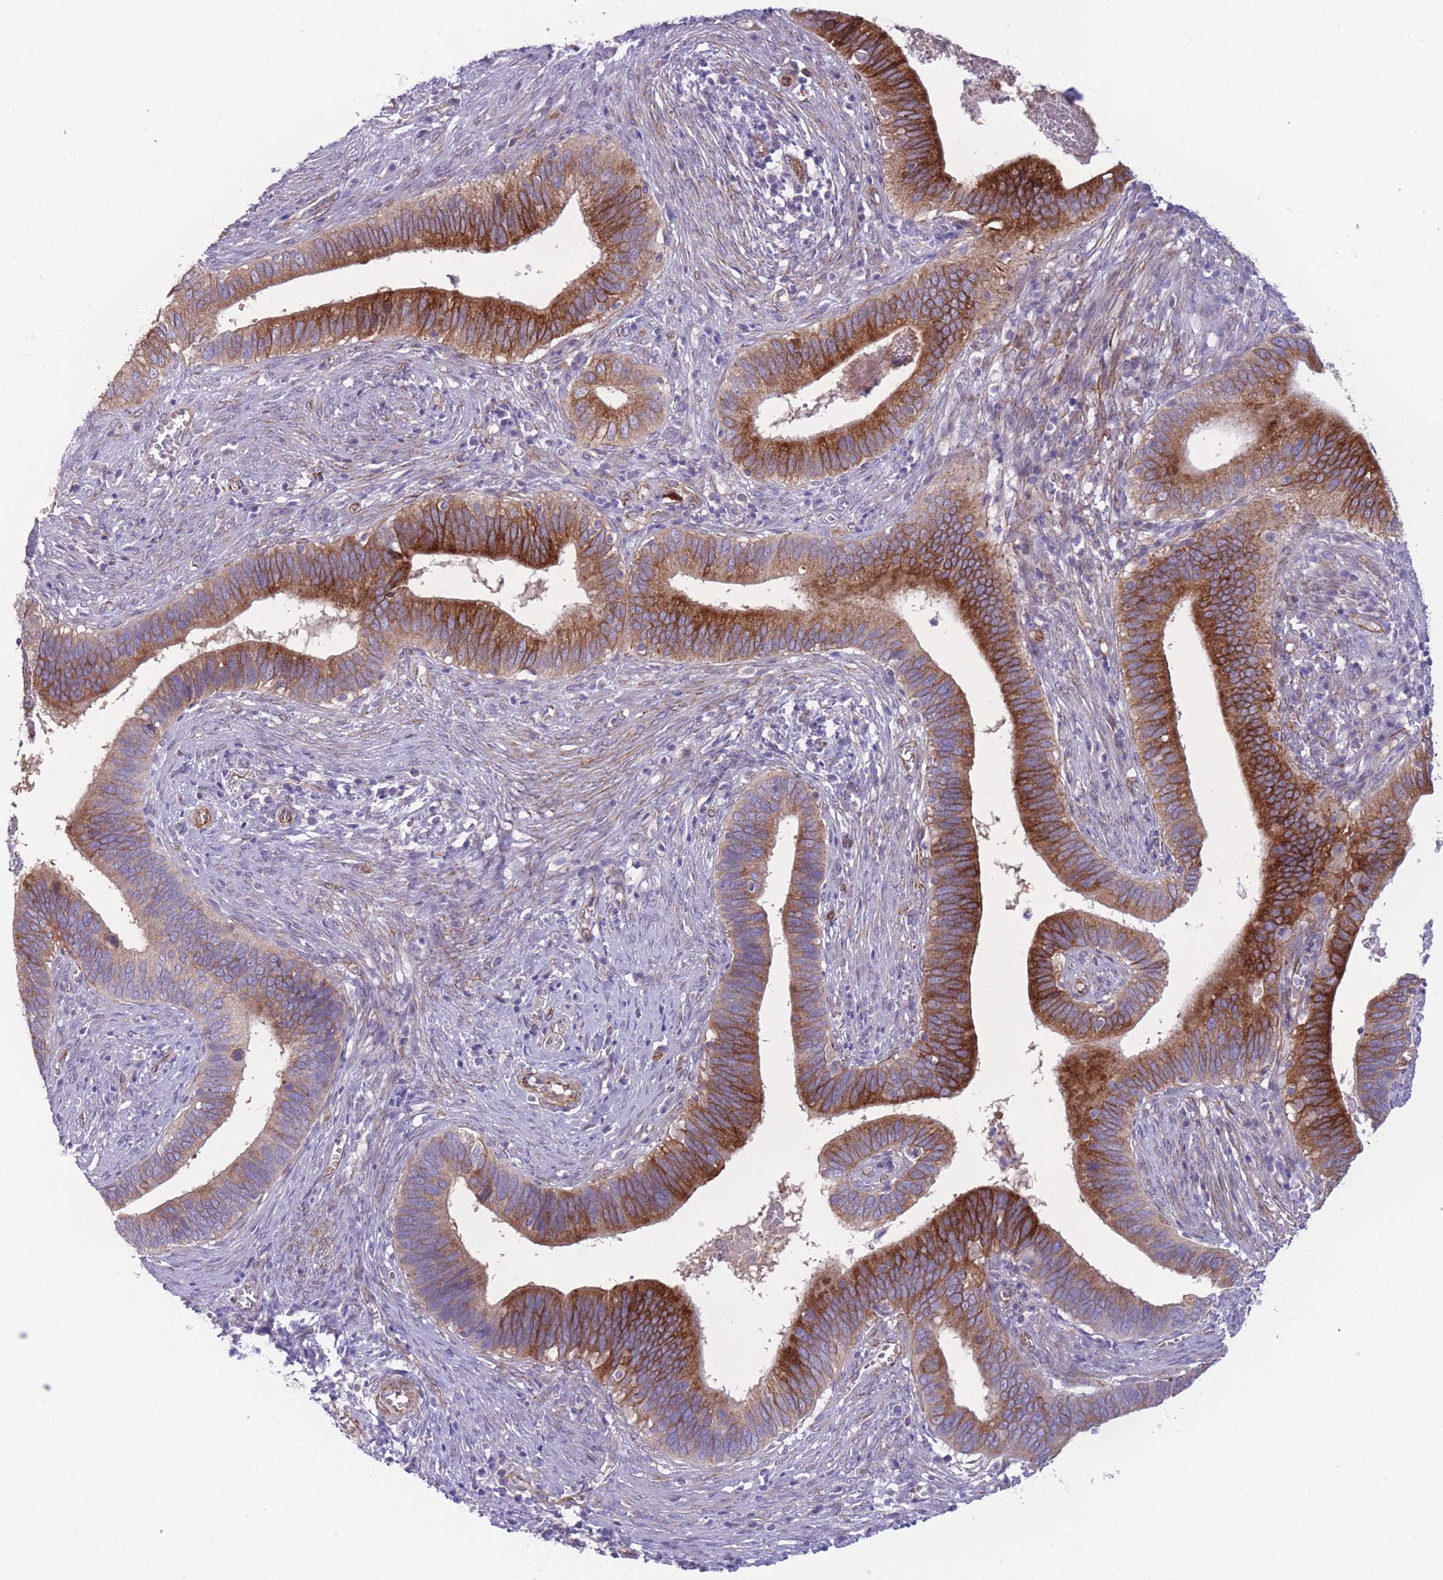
{"staining": {"intensity": "strong", "quantity": ">75%", "location": "cytoplasmic/membranous"}, "tissue": "cervical cancer", "cell_type": "Tumor cells", "image_type": "cancer", "snomed": [{"axis": "morphology", "description": "Adenocarcinoma, NOS"}, {"axis": "topography", "description": "Cervix"}], "caption": "IHC of cervical cancer demonstrates high levels of strong cytoplasmic/membranous staining in approximately >75% of tumor cells.", "gene": "RGS11", "patient": {"sex": "female", "age": 42}}